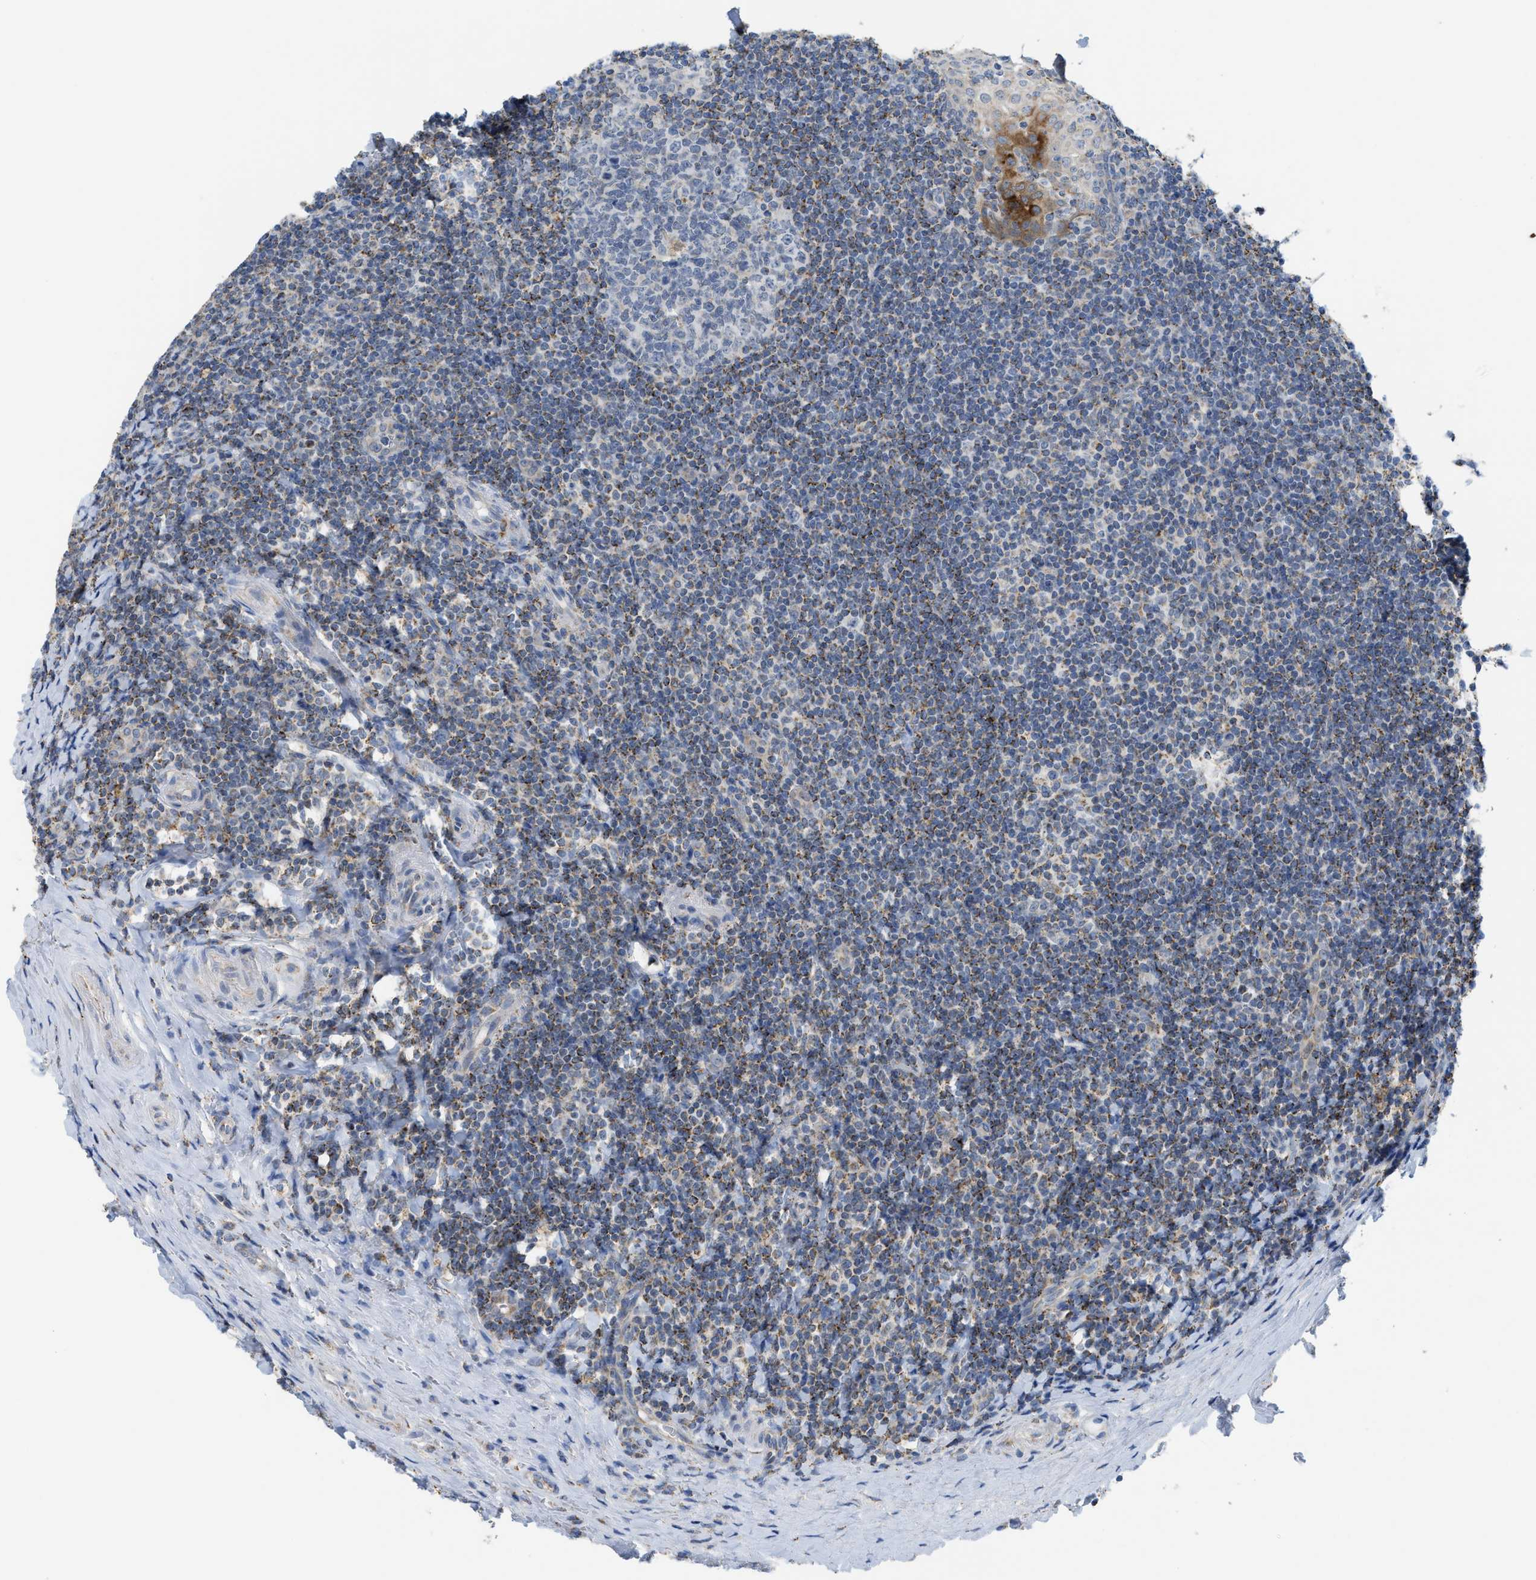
{"staining": {"intensity": "moderate", "quantity": "25%-75%", "location": "cytoplasmic/membranous"}, "tissue": "tonsil", "cell_type": "Germinal center cells", "image_type": "normal", "snomed": [{"axis": "morphology", "description": "Normal tissue, NOS"}, {"axis": "topography", "description": "Tonsil"}], "caption": "IHC image of normal human tonsil stained for a protein (brown), which shows medium levels of moderate cytoplasmic/membranous staining in approximately 25%-75% of germinal center cells.", "gene": "GATD3", "patient": {"sex": "male", "age": 37}}